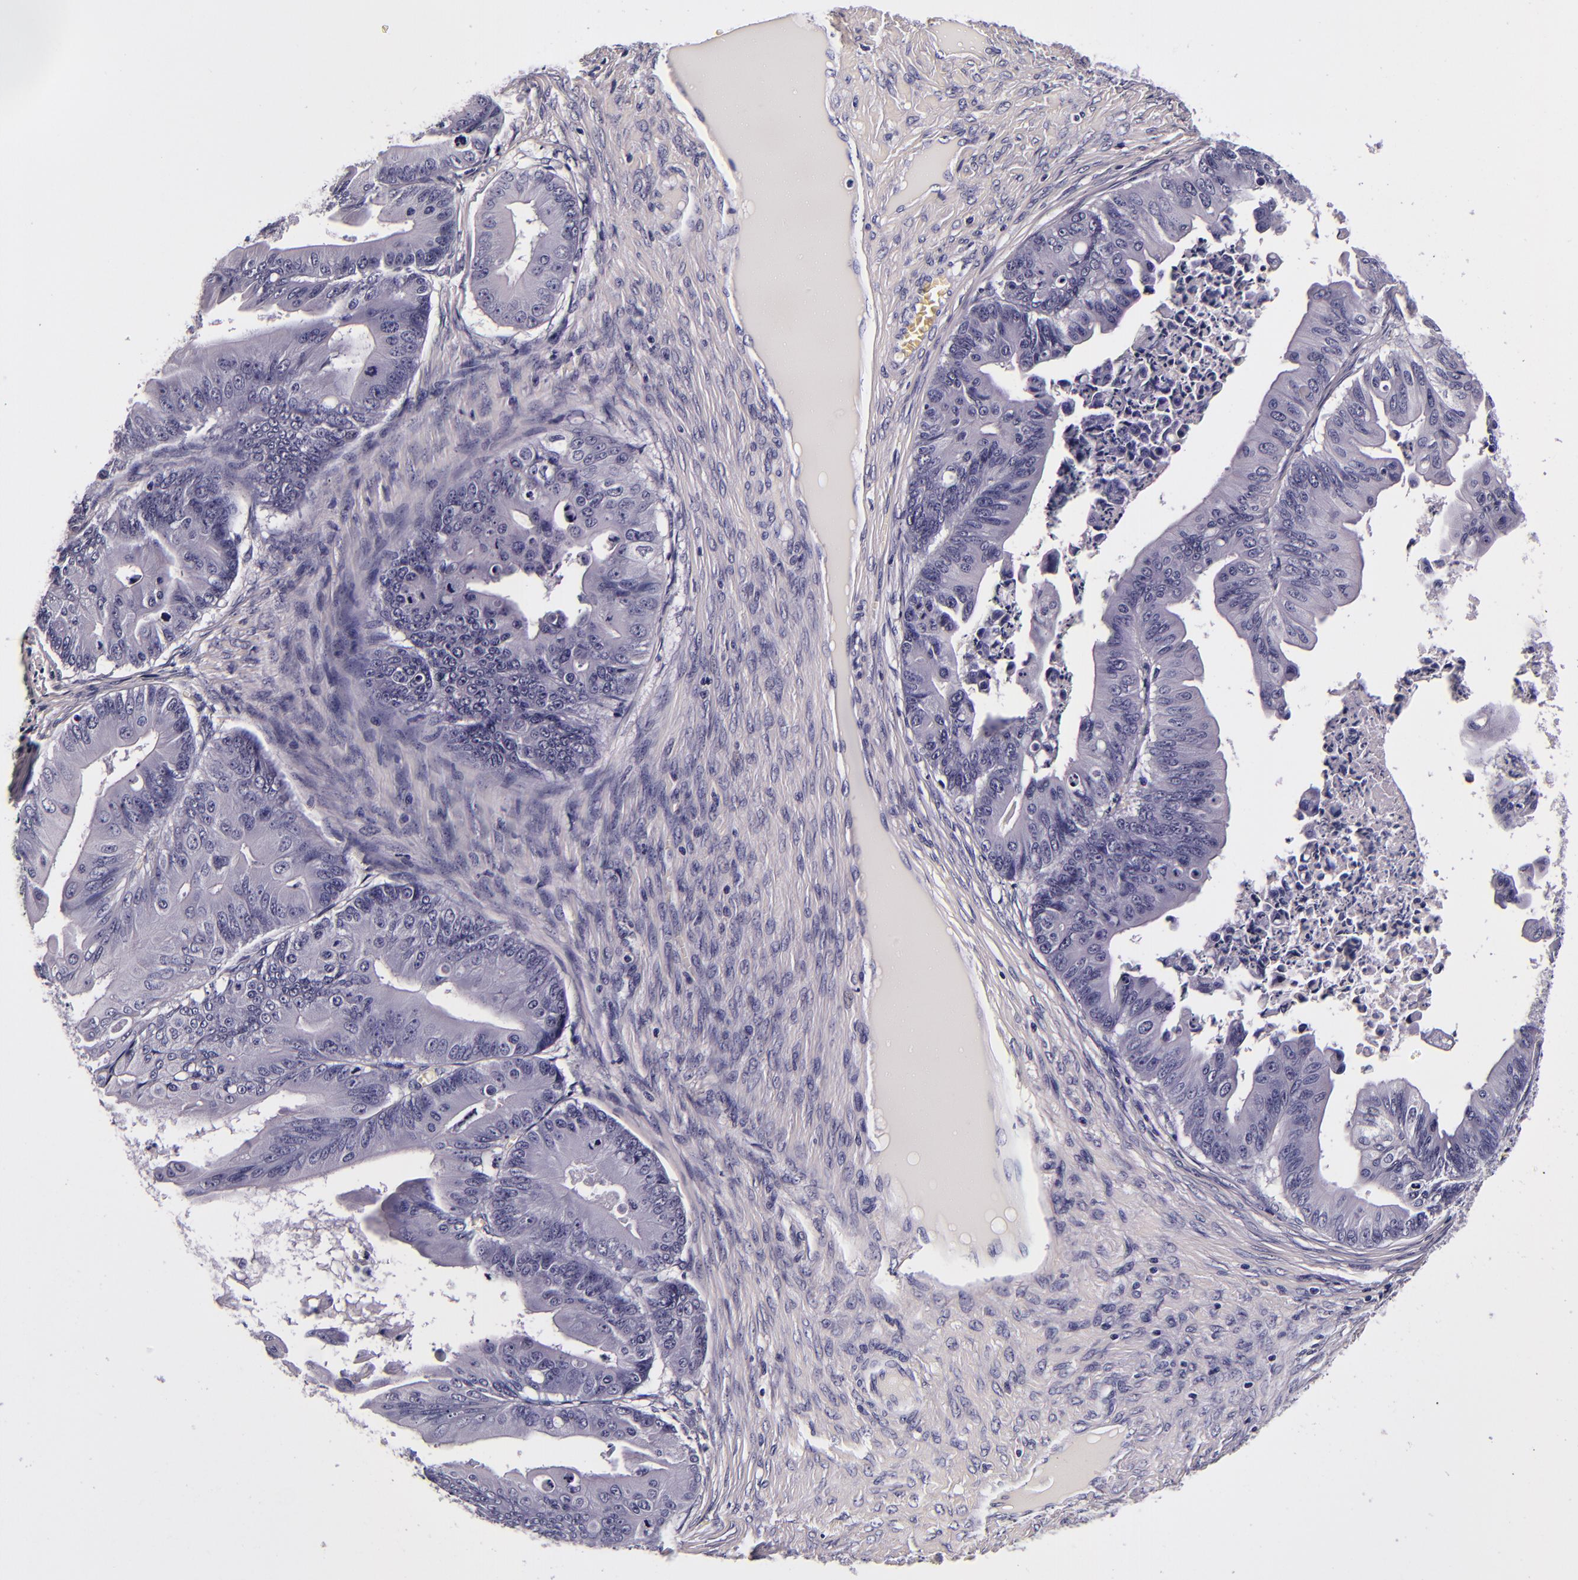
{"staining": {"intensity": "negative", "quantity": "none", "location": "none"}, "tissue": "ovarian cancer", "cell_type": "Tumor cells", "image_type": "cancer", "snomed": [{"axis": "morphology", "description": "Cystadenocarcinoma, mucinous, NOS"}, {"axis": "topography", "description": "Ovary"}], "caption": "Protein analysis of ovarian mucinous cystadenocarcinoma reveals no significant staining in tumor cells.", "gene": "FBN1", "patient": {"sex": "female", "age": 37}}